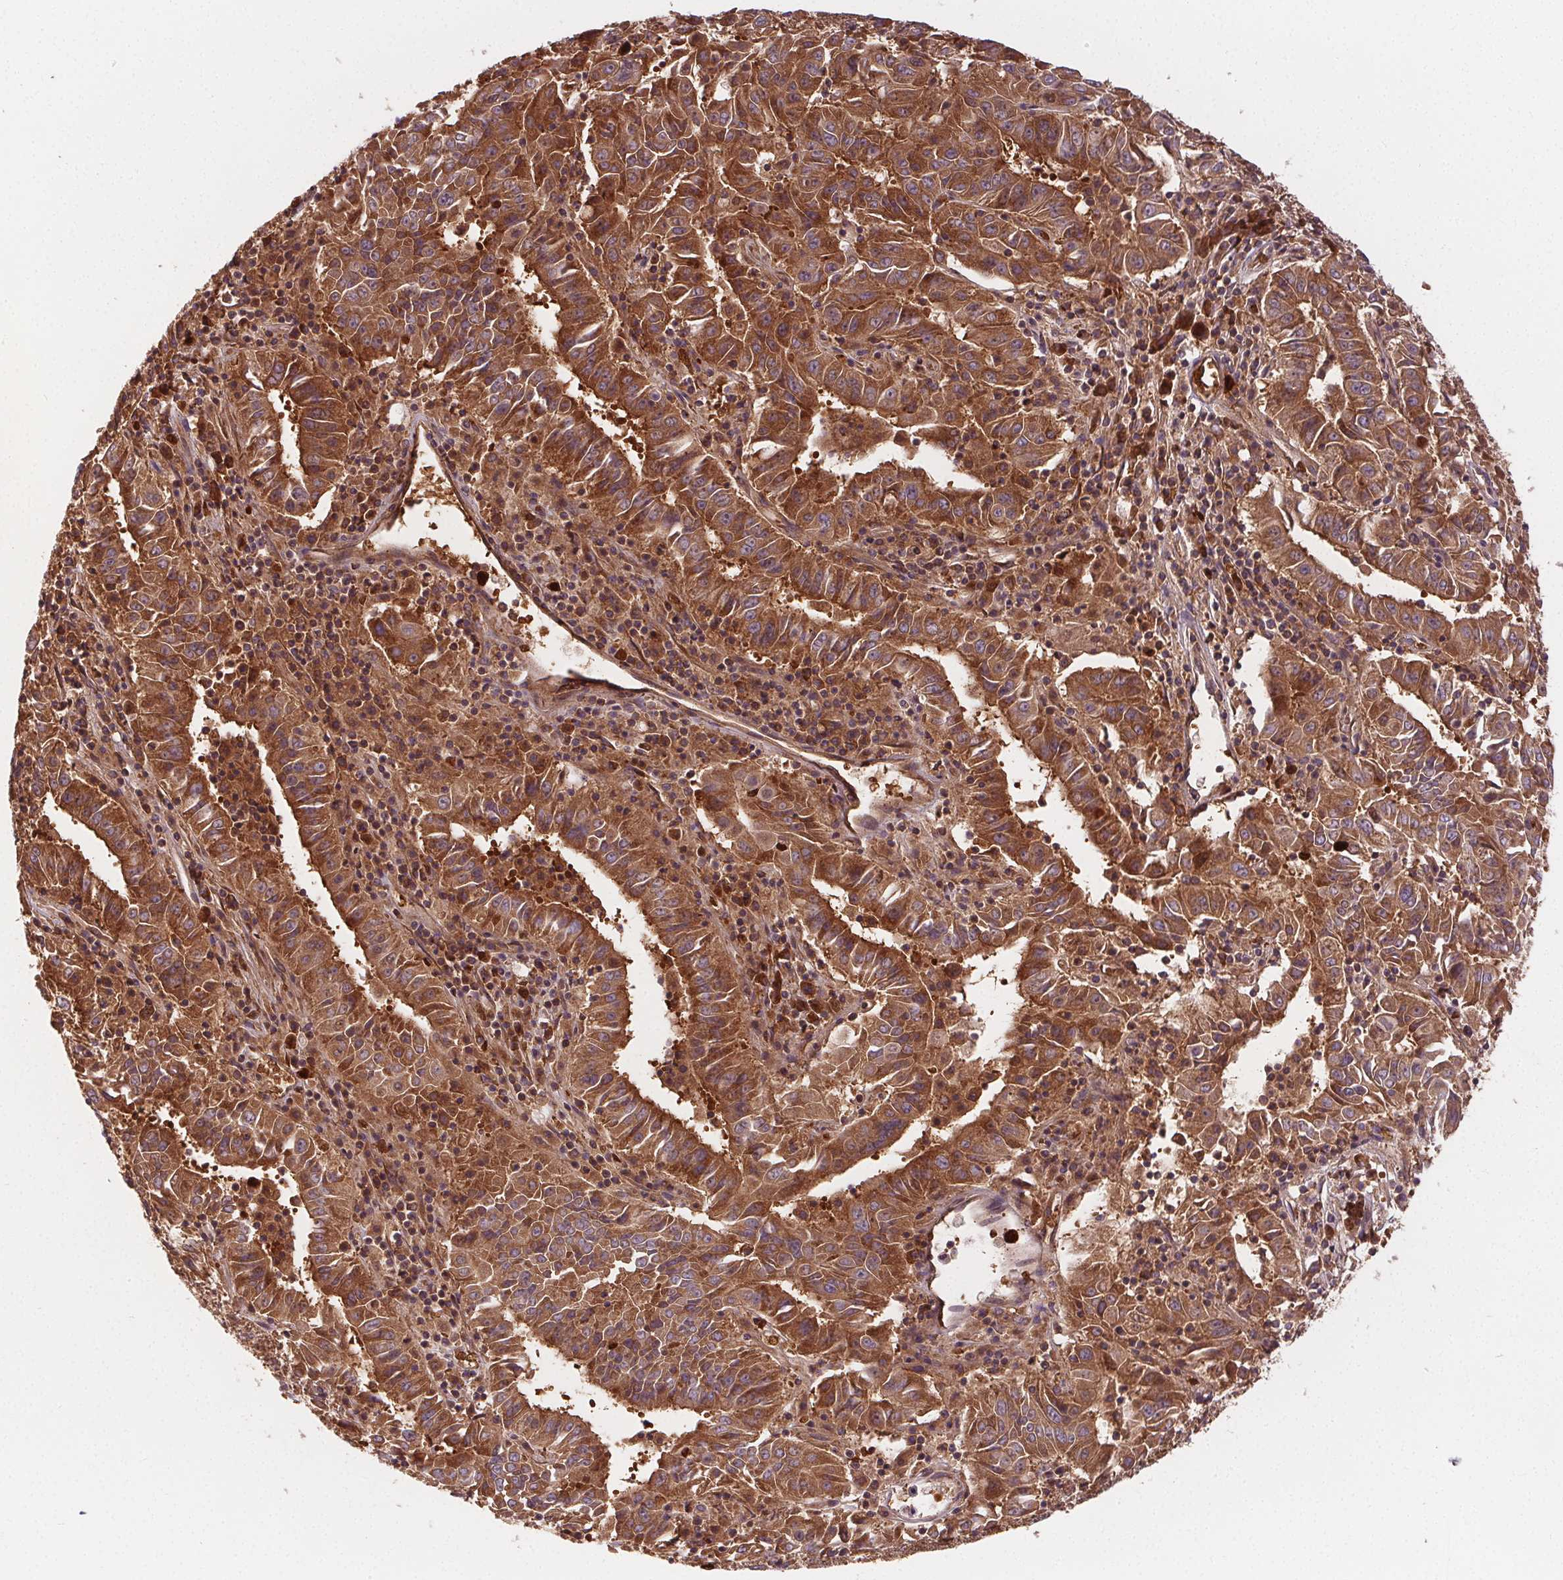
{"staining": {"intensity": "strong", "quantity": ">75%", "location": "cytoplasmic/membranous"}, "tissue": "pancreatic cancer", "cell_type": "Tumor cells", "image_type": "cancer", "snomed": [{"axis": "morphology", "description": "Adenocarcinoma, NOS"}, {"axis": "topography", "description": "Pancreas"}], "caption": "An image showing strong cytoplasmic/membranous staining in about >75% of tumor cells in pancreatic adenocarcinoma, as visualized by brown immunohistochemical staining.", "gene": "EIF3D", "patient": {"sex": "male", "age": 63}}